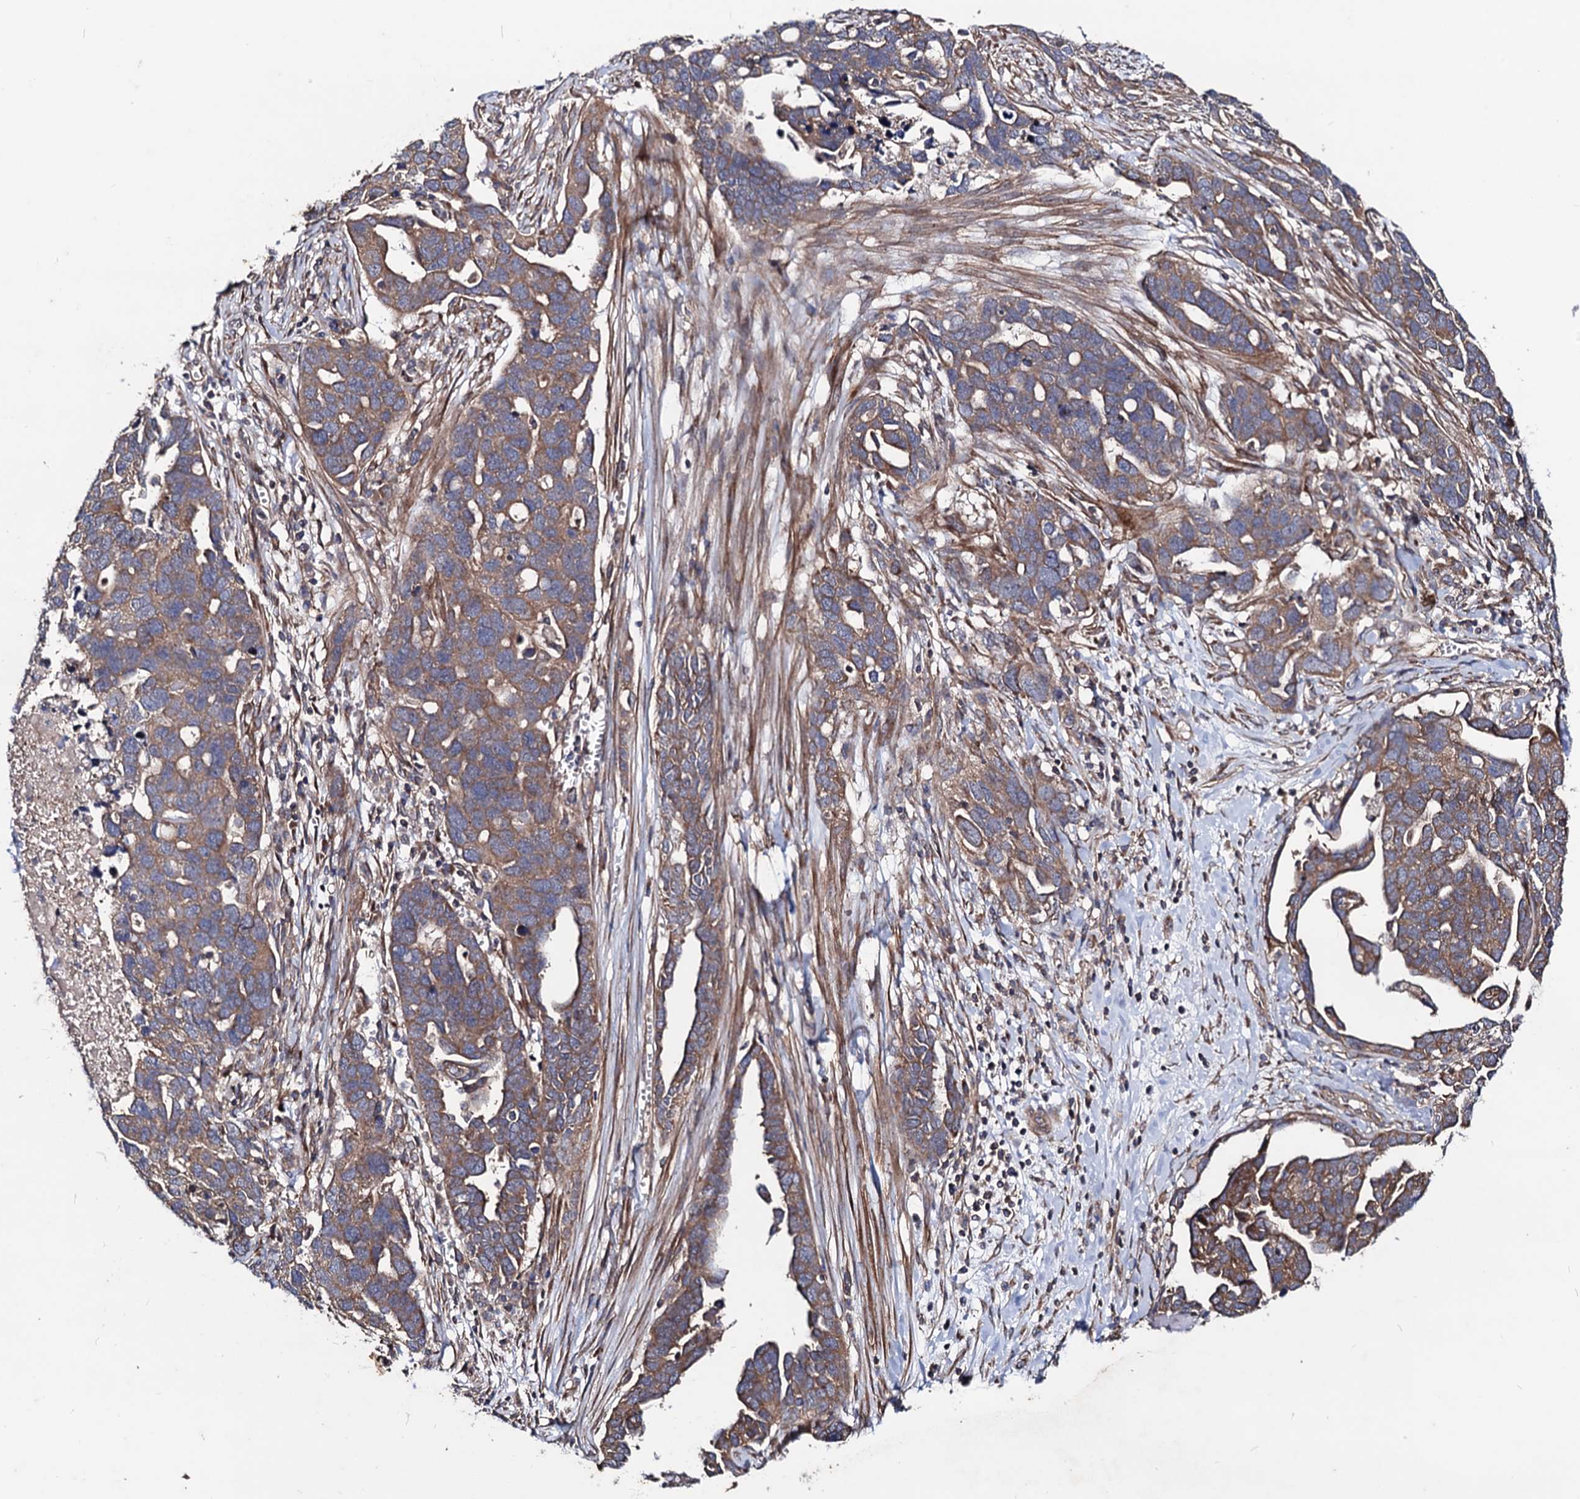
{"staining": {"intensity": "moderate", "quantity": ">75%", "location": "cytoplasmic/membranous"}, "tissue": "ovarian cancer", "cell_type": "Tumor cells", "image_type": "cancer", "snomed": [{"axis": "morphology", "description": "Cystadenocarcinoma, serous, NOS"}, {"axis": "topography", "description": "Ovary"}], "caption": "Ovarian cancer stained with DAB (3,3'-diaminobenzidine) immunohistochemistry (IHC) reveals medium levels of moderate cytoplasmic/membranous staining in approximately >75% of tumor cells.", "gene": "DYDC1", "patient": {"sex": "female", "age": 54}}